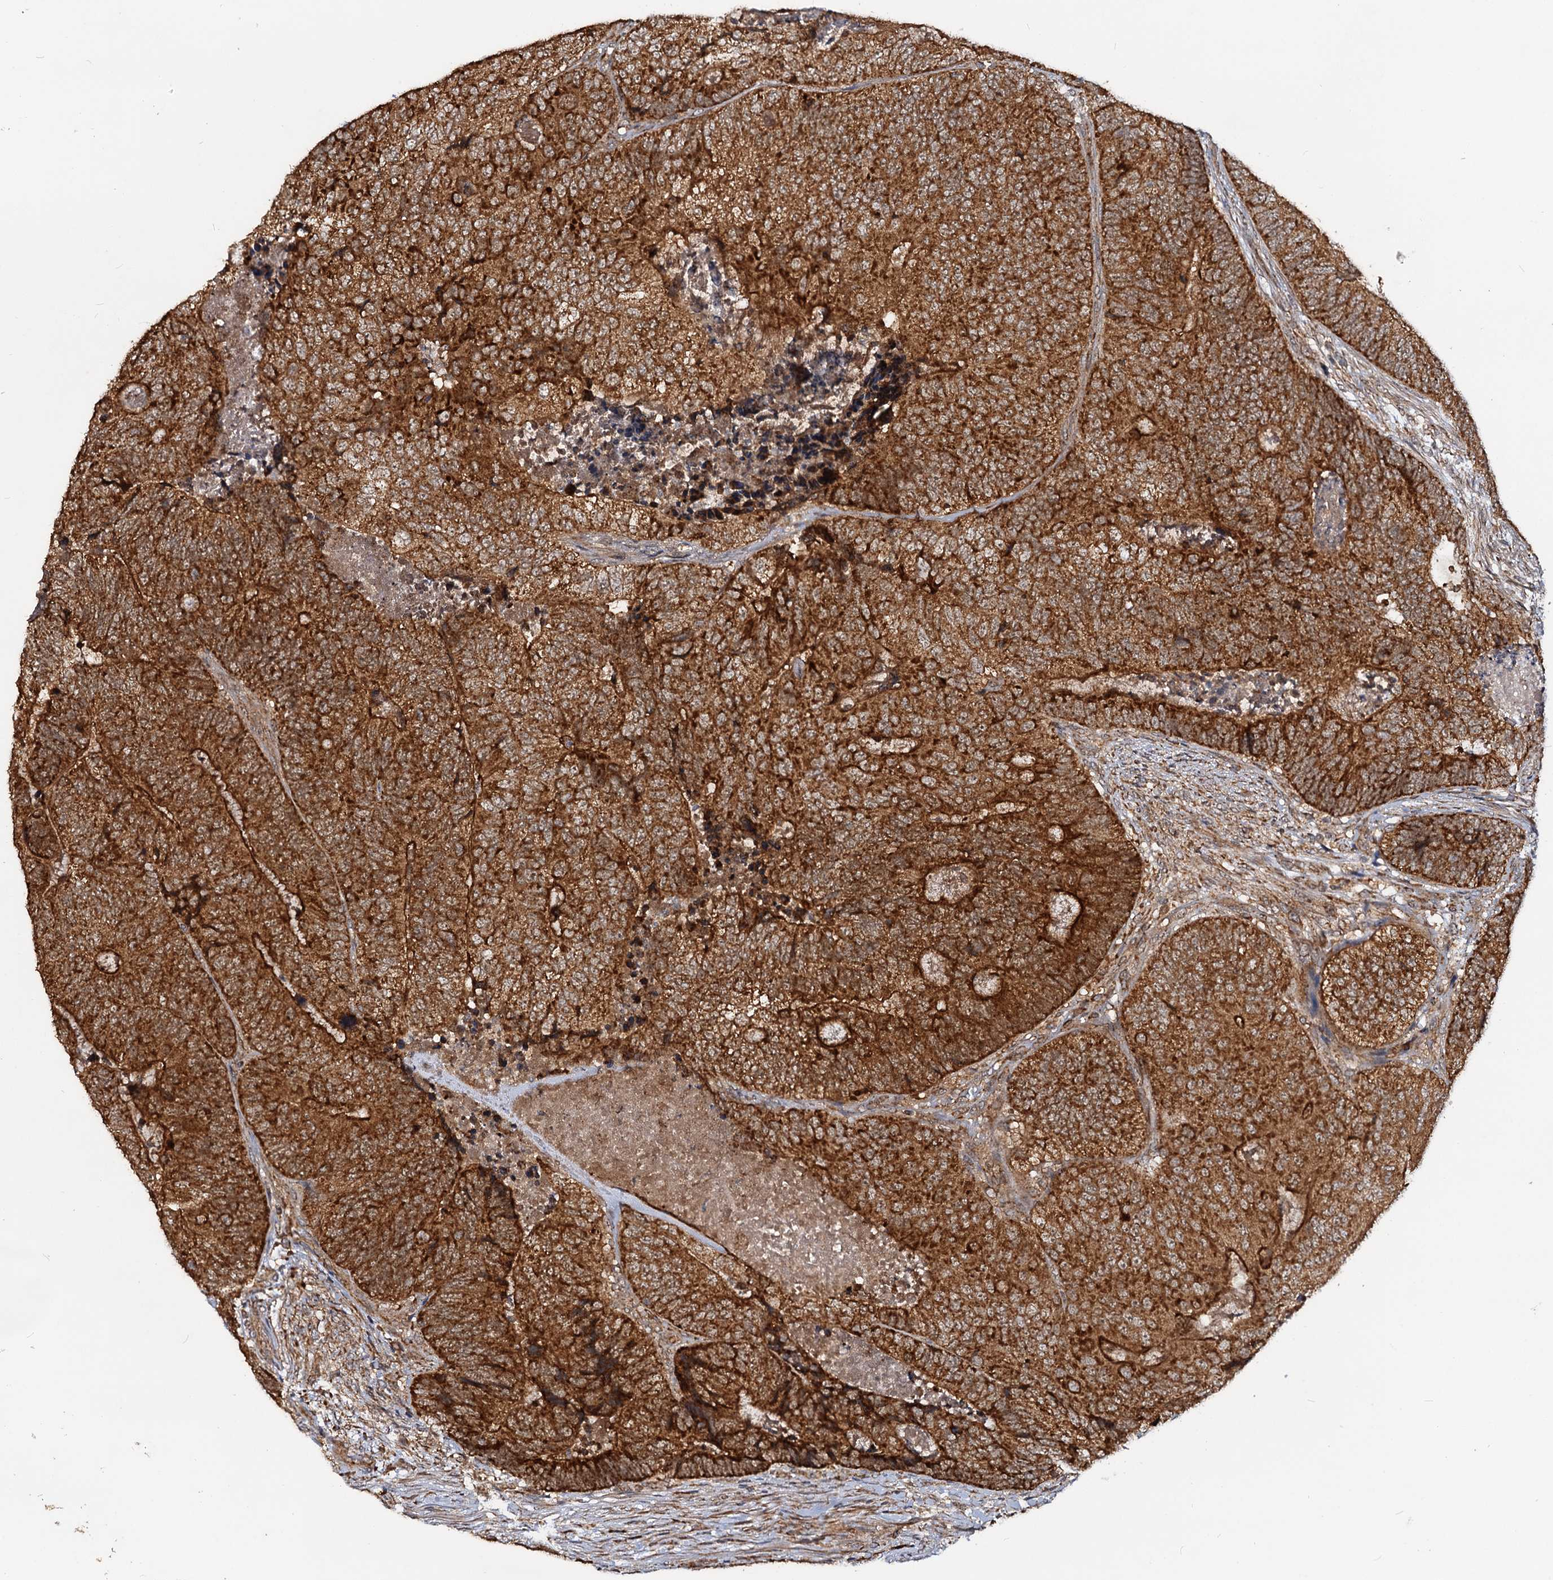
{"staining": {"intensity": "strong", "quantity": ">75%", "location": "cytoplasmic/membranous"}, "tissue": "colorectal cancer", "cell_type": "Tumor cells", "image_type": "cancer", "snomed": [{"axis": "morphology", "description": "Adenocarcinoma, NOS"}, {"axis": "topography", "description": "Colon"}], "caption": "Human colorectal cancer (adenocarcinoma) stained for a protein (brown) exhibits strong cytoplasmic/membranous positive expression in approximately >75% of tumor cells.", "gene": "CEP76", "patient": {"sex": "female", "age": 67}}